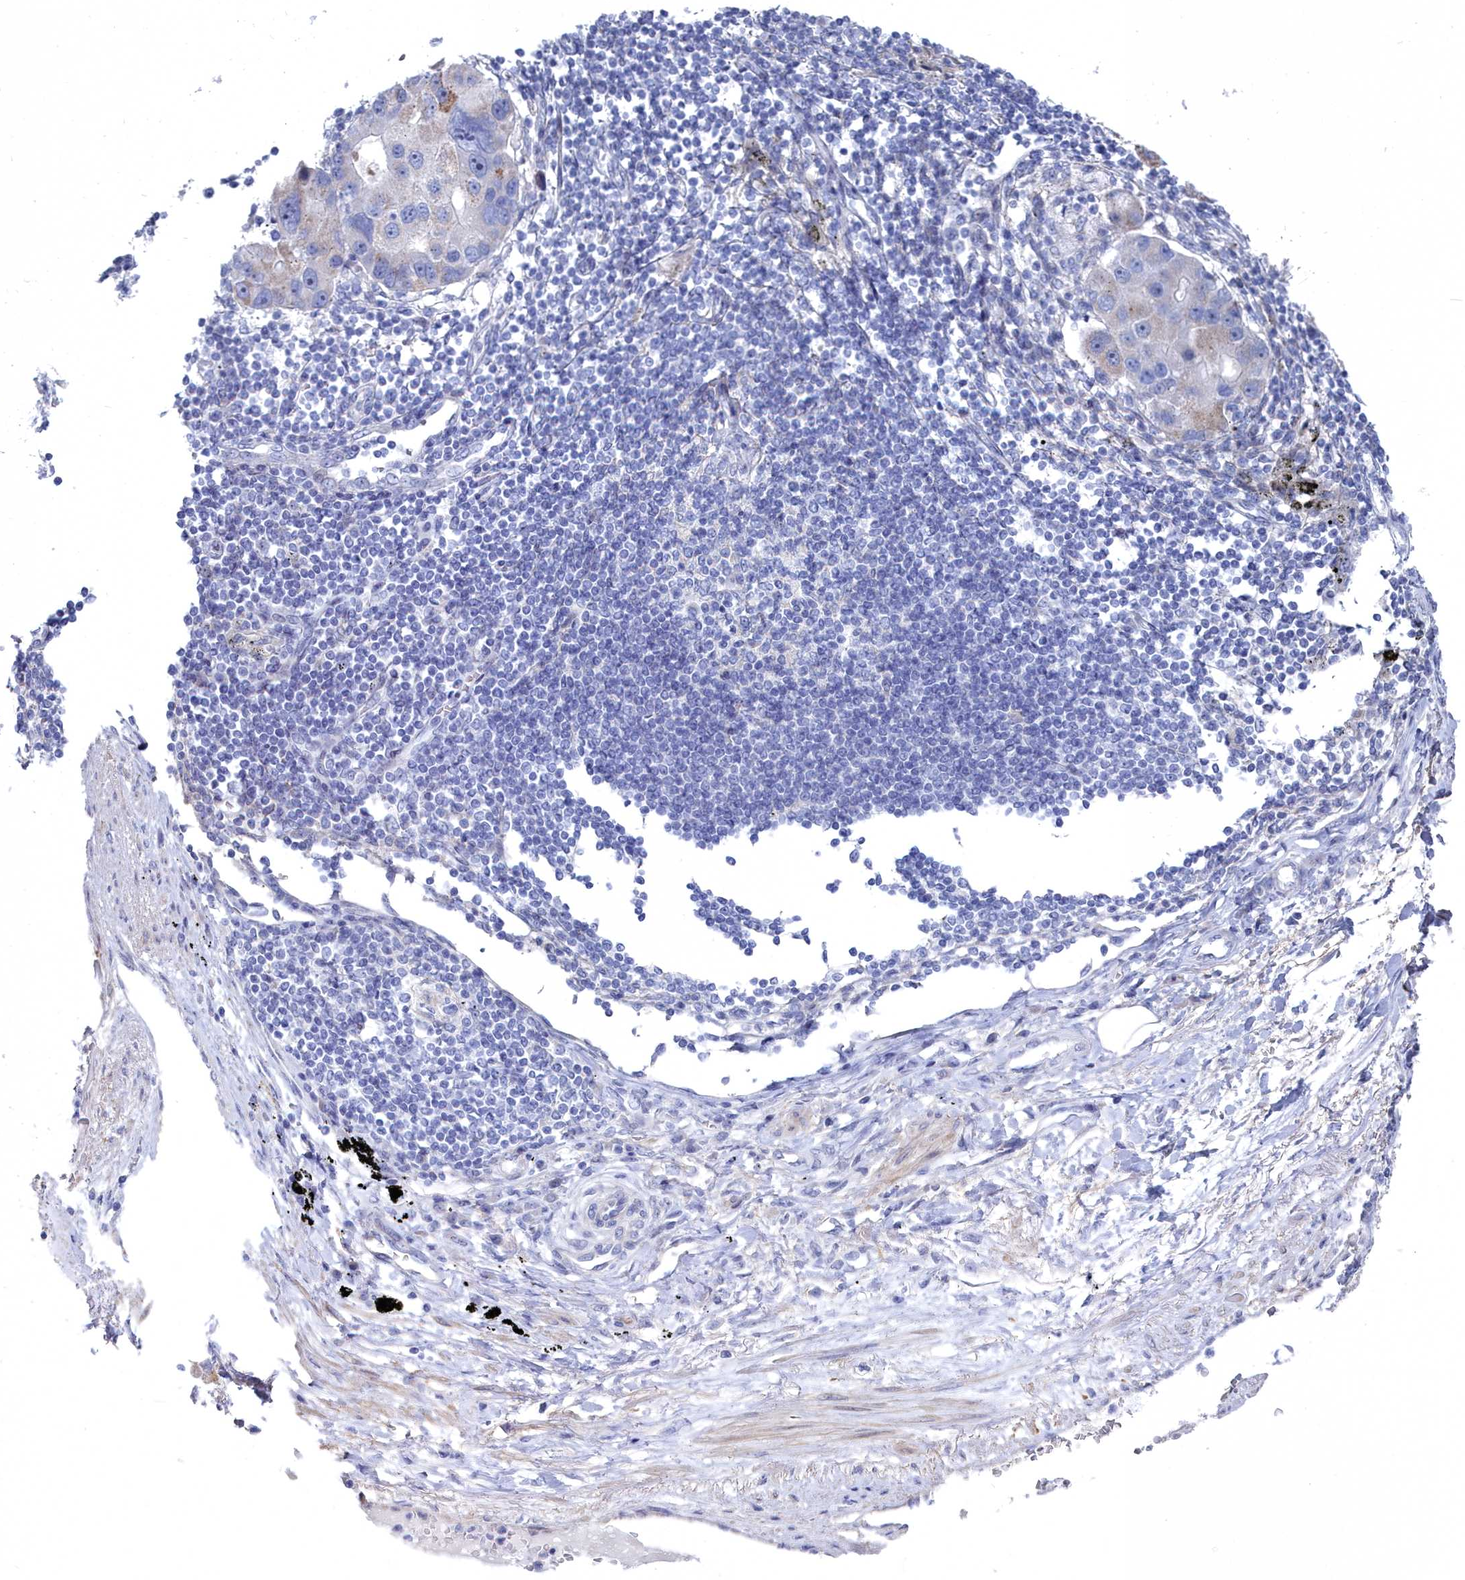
{"staining": {"intensity": "negative", "quantity": "none", "location": "none"}, "tissue": "lung cancer", "cell_type": "Tumor cells", "image_type": "cancer", "snomed": [{"axis": "morphology", "description": "Adenocarcinoma, NOS"}, {"axis": "topography", "description": "Lung"}], "caption": "Histopathology image shows no significant protein staining in tumor cells of adenocarcinoma (lung). (Brightfield microscopy of DAB (3,3'-diaminobenzidine) immunohistochemistry (IHC) at high magnification).", "gene": "SHISAL2A", "patient": {"sex": "female", "age": 54}}